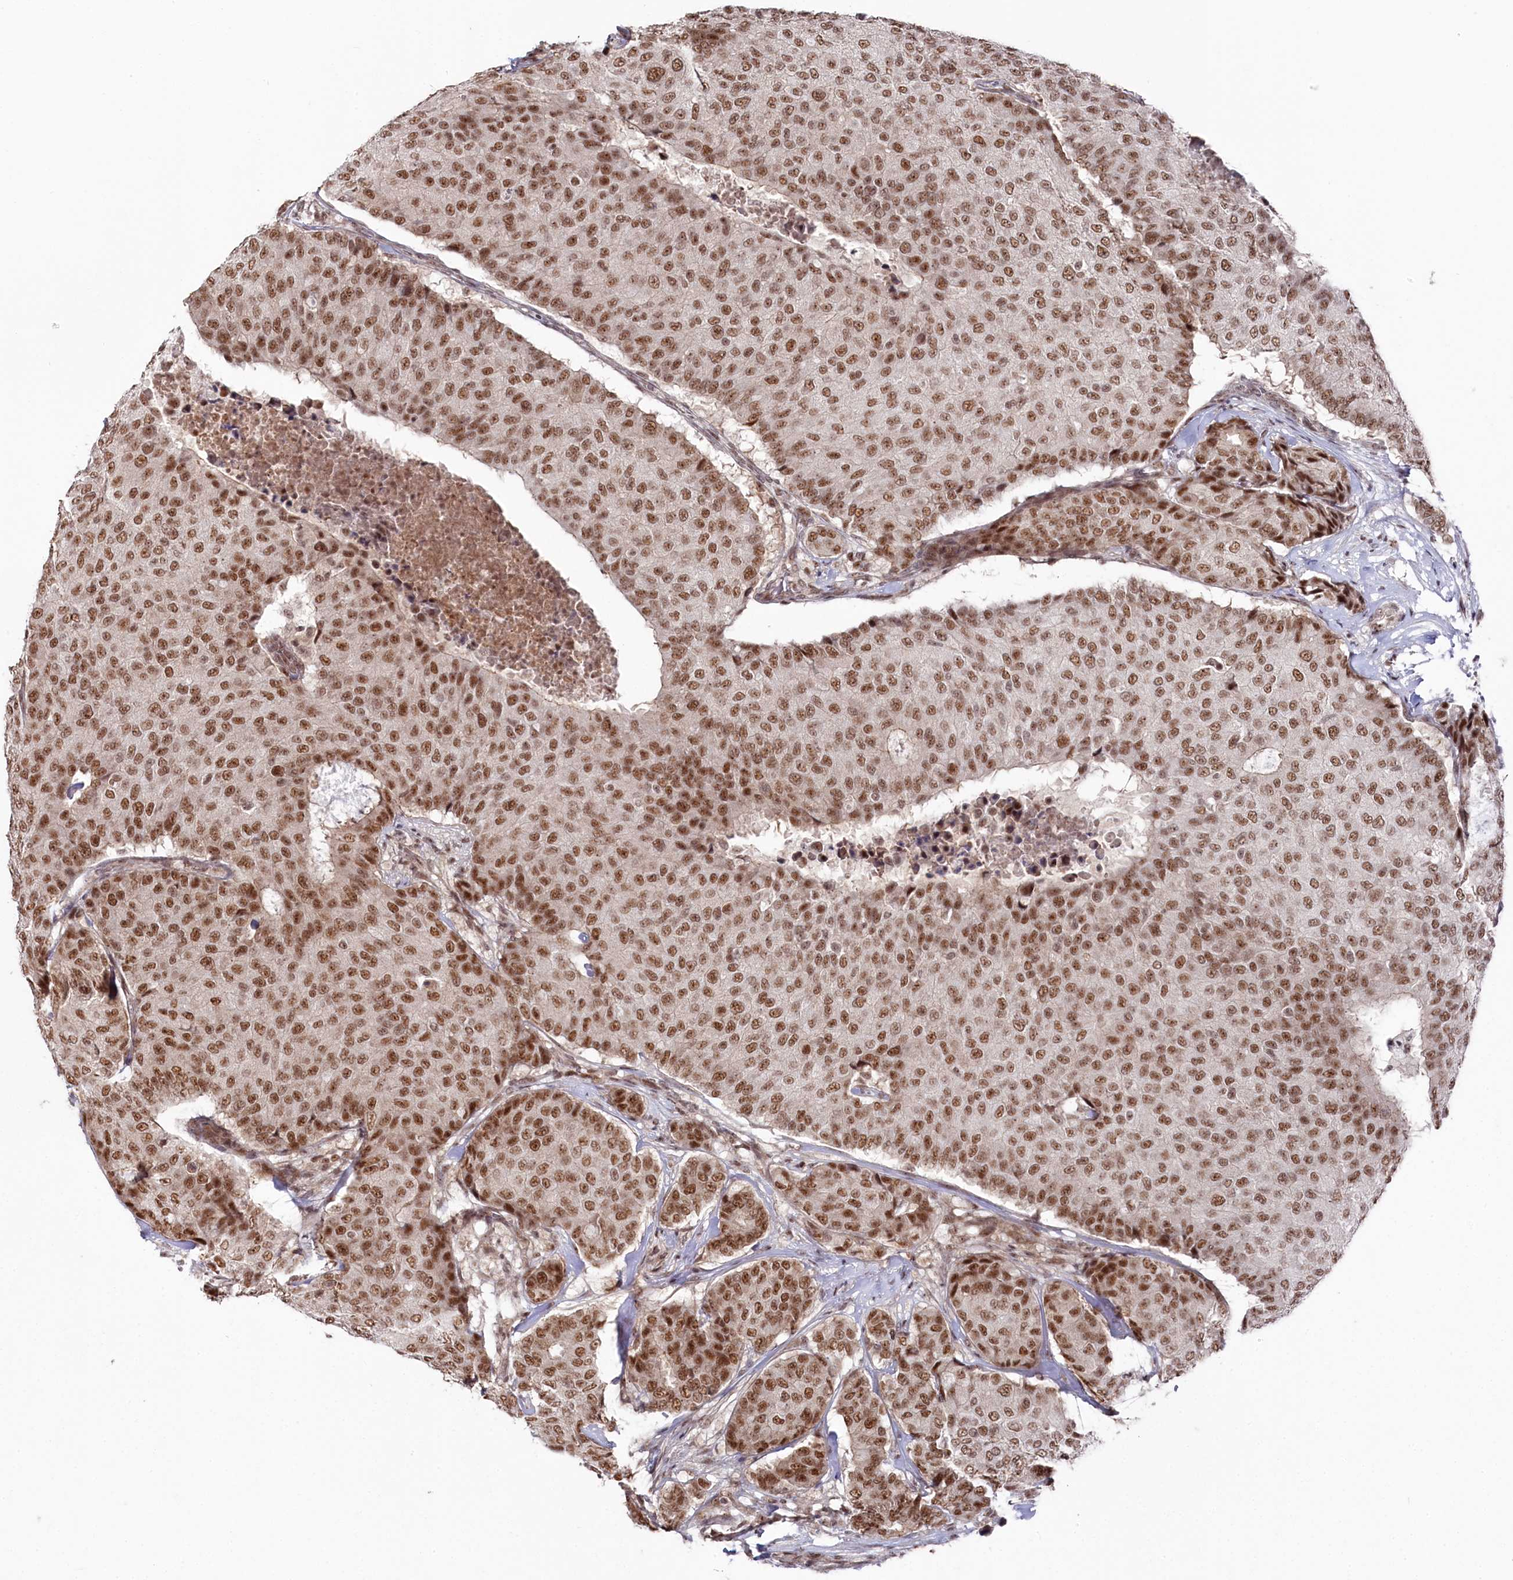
{"staining": {"intensity": "moderate", "quantity": ">75%", "location": "nuclear"}, "tissue": "breast cancer", "cell_type": "Tumor cells", "image_type": "cancer", "snomed": [{"axis": "morphology", "description": "Duct carcinoma"}, {"axis": "topography", "description": "Breast"}], "caption": "An immunohistochemistry (IHC) histopathology image of neoplastic tissue is shown. Protein staining in brown shows moderate nuclear positivity in infiltrating ductal carcinoma (breast) within tumor cells.", "gene": "POLR2H", "patient": {"sex": "female", "age": 75}}